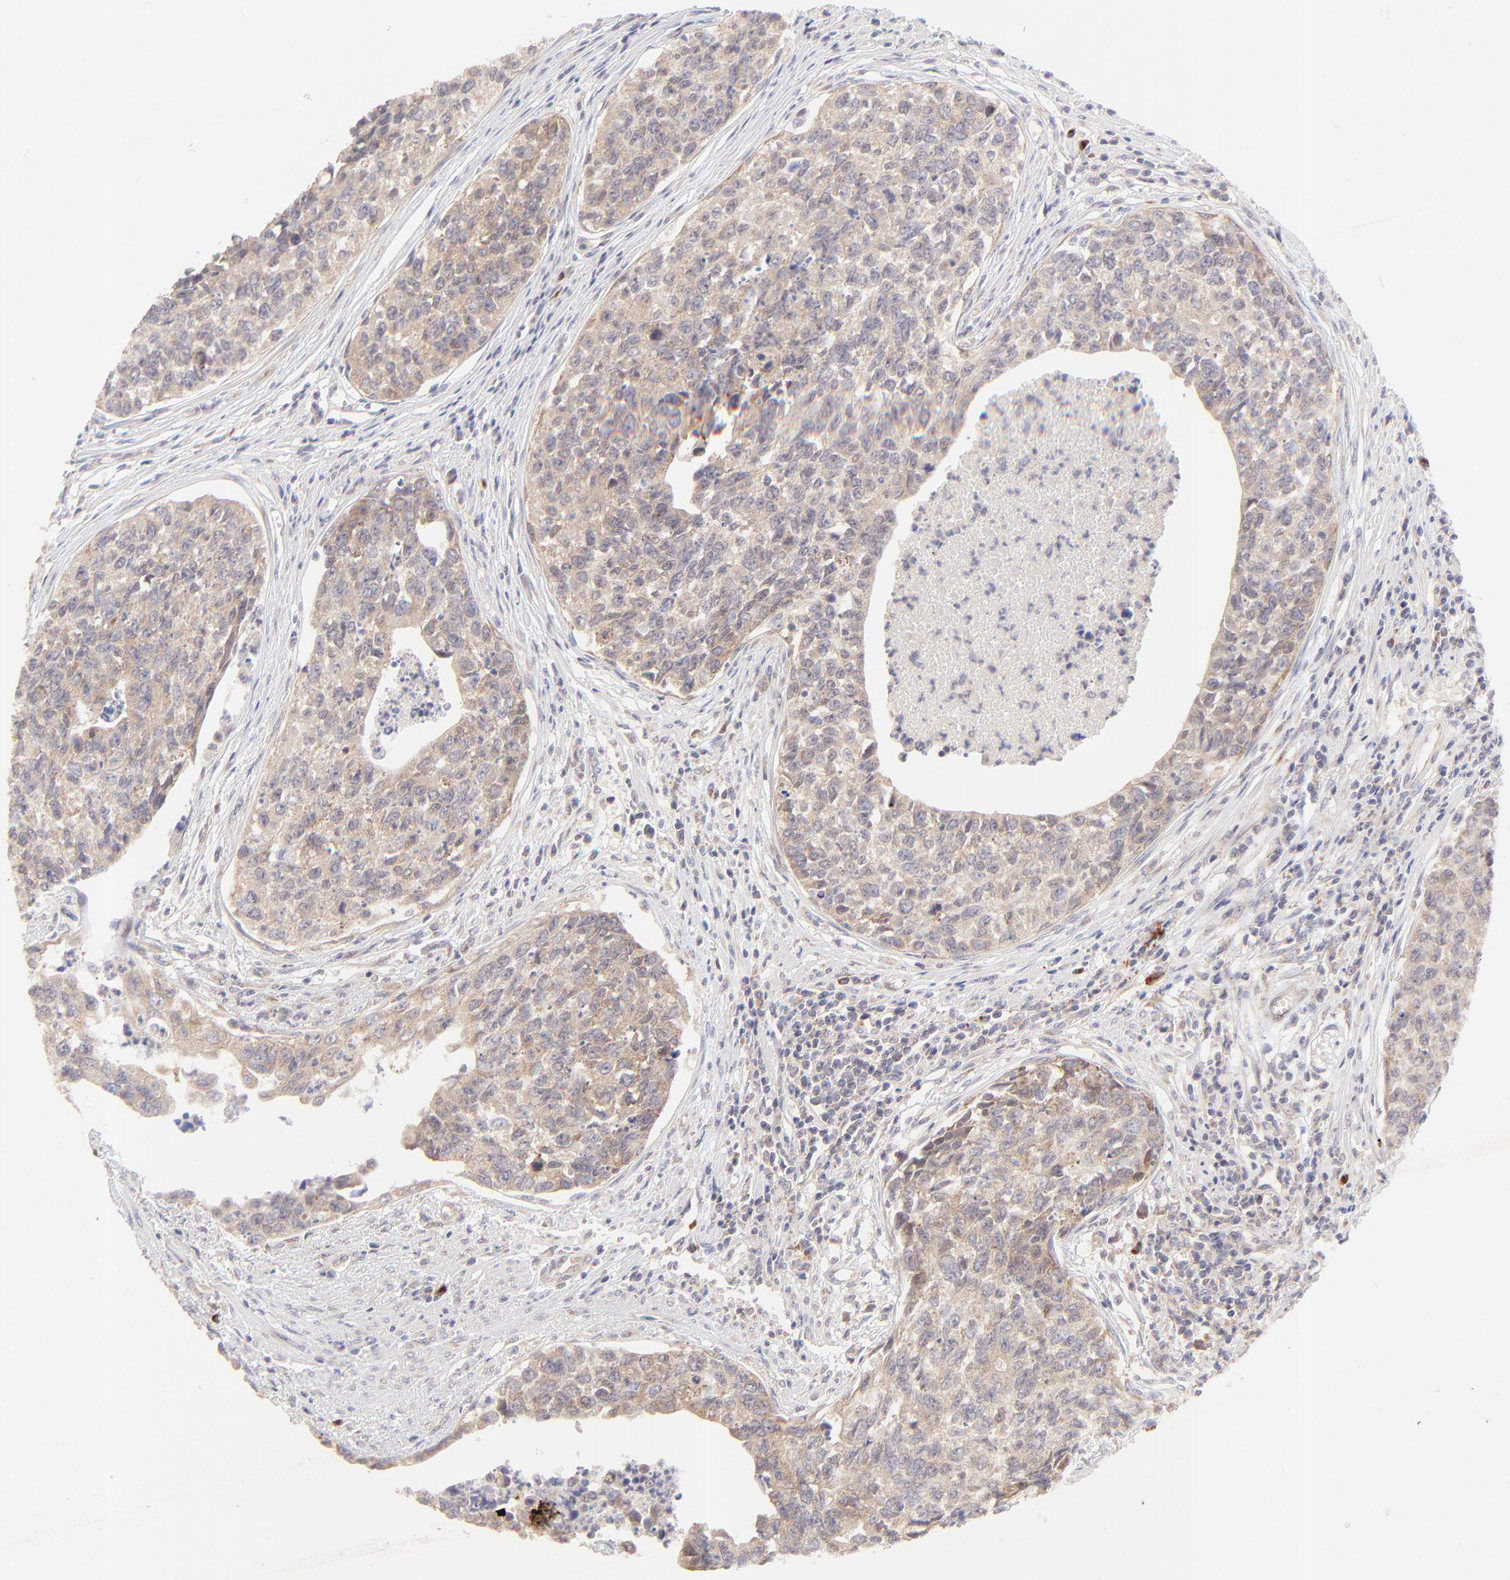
{"staining": {"intensity": "moderate", "quantity": ">75%", "location": "cytoplasmic/membranous"}, "tissue": "urothelial cancer", "cell_type": "Tumor cells", "image_type": "cancer", "snomed": [{"axis": "morphology", "description": "Urothelial carcinoma, High grade"}, {"axis": "topography", "description": "Urinary bladder"}], "caption": "Immunohistochemistry (IHC) of human urothelial cancer displays medium levels of moderate cytoplasmic/membranous positivity in about >75% of tumor cells.", "gene": "TNRC6B", "patient": {"sex": "male", "age": 81}}